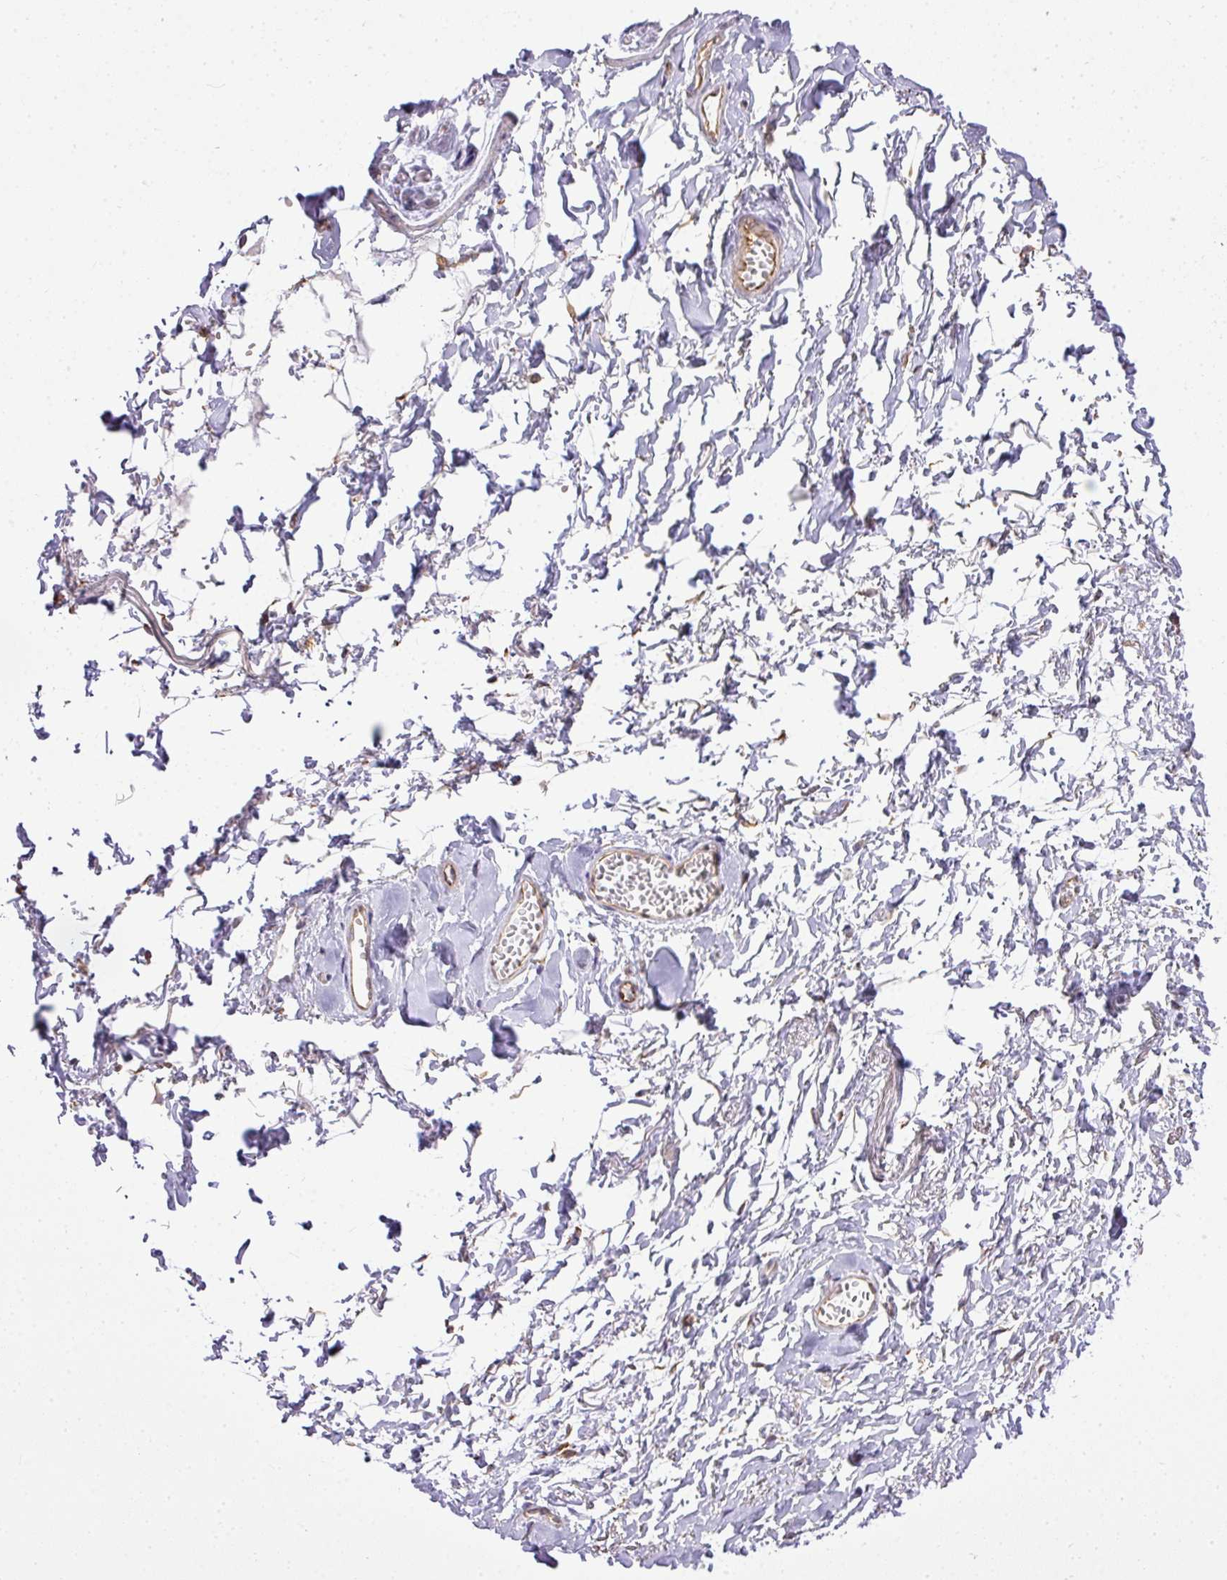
{"staining": {"intensity": "negative", "quantity": "none", "location": "none"}, "tissue": "adipose tissue", "cell_type": "Adipocytes", "image_type": "normal", "snomed": [{"axis": "morphology", "description": "Normal tissue, NOS"}, {"axis": "topography", "description": "Vulva"}, {"axis": "topography", "description": "Vagina"}, {"axis": "topography", "description": "Peripheral nerve tissue"}], "caption": "Protein analysis of normal adipose tissue demonstrates no significant staining in adipocytes.", "gene": "COX18", "patient": {"sex": "female", "age": 66}}